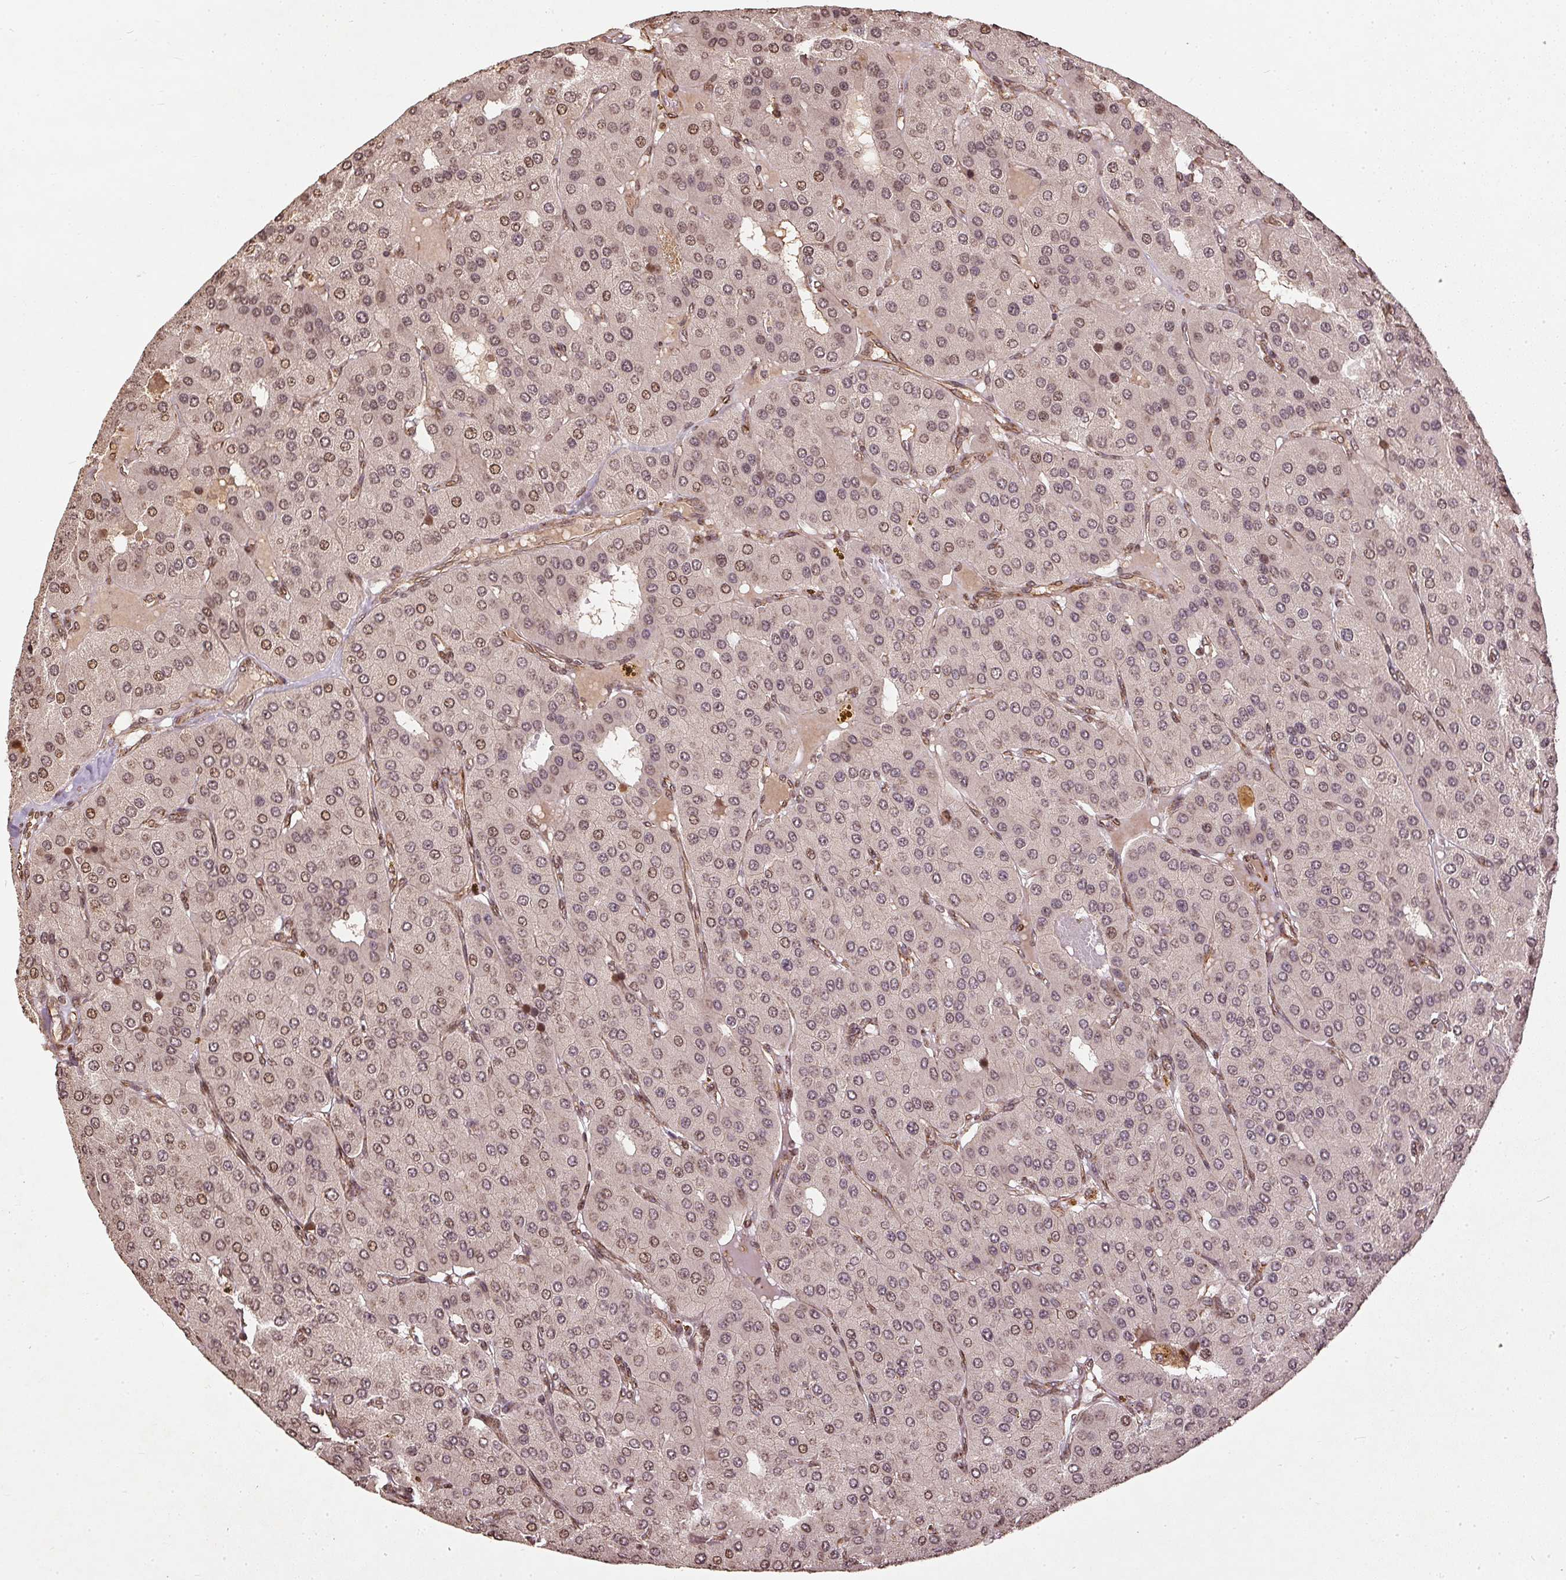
{"staining": {"intensity": "weak", "quantity": "<25%", "location": "nuclear"}, "tissue": "parathyroid gland", "cell_type": "Glandular cells", "image_type": "normal", "snomed": [{"axis": "morphology", "description": "Normal tissue, NOS"}, {"axis": "morphology", "description": "Adenoma, NOS"}, {"axis": "topography", "description": "Parathyroid gland"}], "caption": "The photomicrograph displays no staining of glandular cells in unremarkable parathyroid gland.", "gene": "SPRED2", "patient": {"sex": "female", "age": 86}}